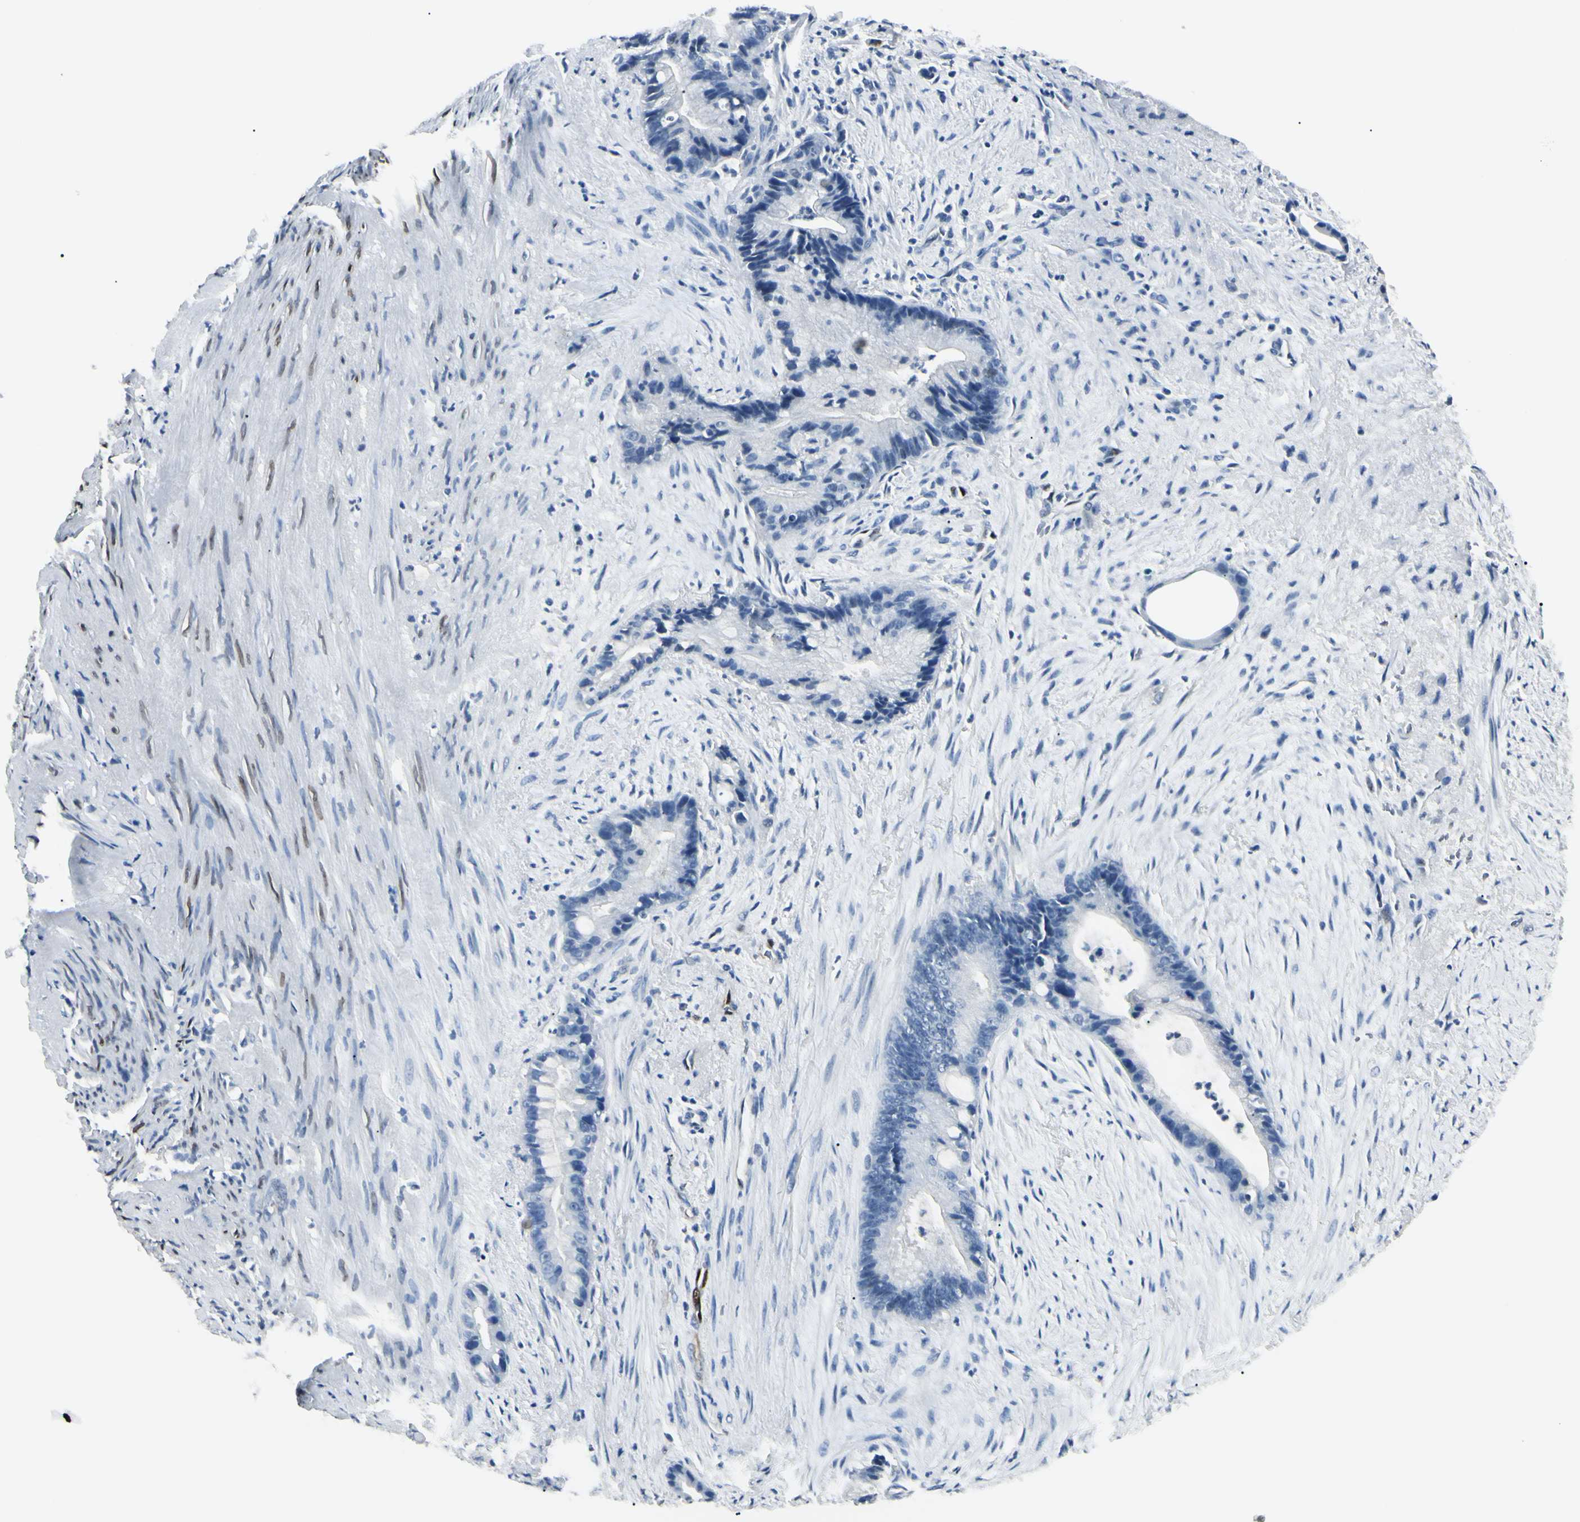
{"staining": {"intensity": "negative", "quantity": "none", "location": "none"}, "tissue": "liver cancer", "cell_type": "Tumor cells", "image_type": "cancer", "snomed": [{"axis": "morphology", "description": "Cholangiocarcinoma"}, {"axis": "topography", "description": "Liver"}], "caption": "Liver cholangiocarcinoma was stained to show a protein in brown. There is no significant expression in tumor cells.", "gene": "CA2", "patient": {"sex": "female", "age": 55}}